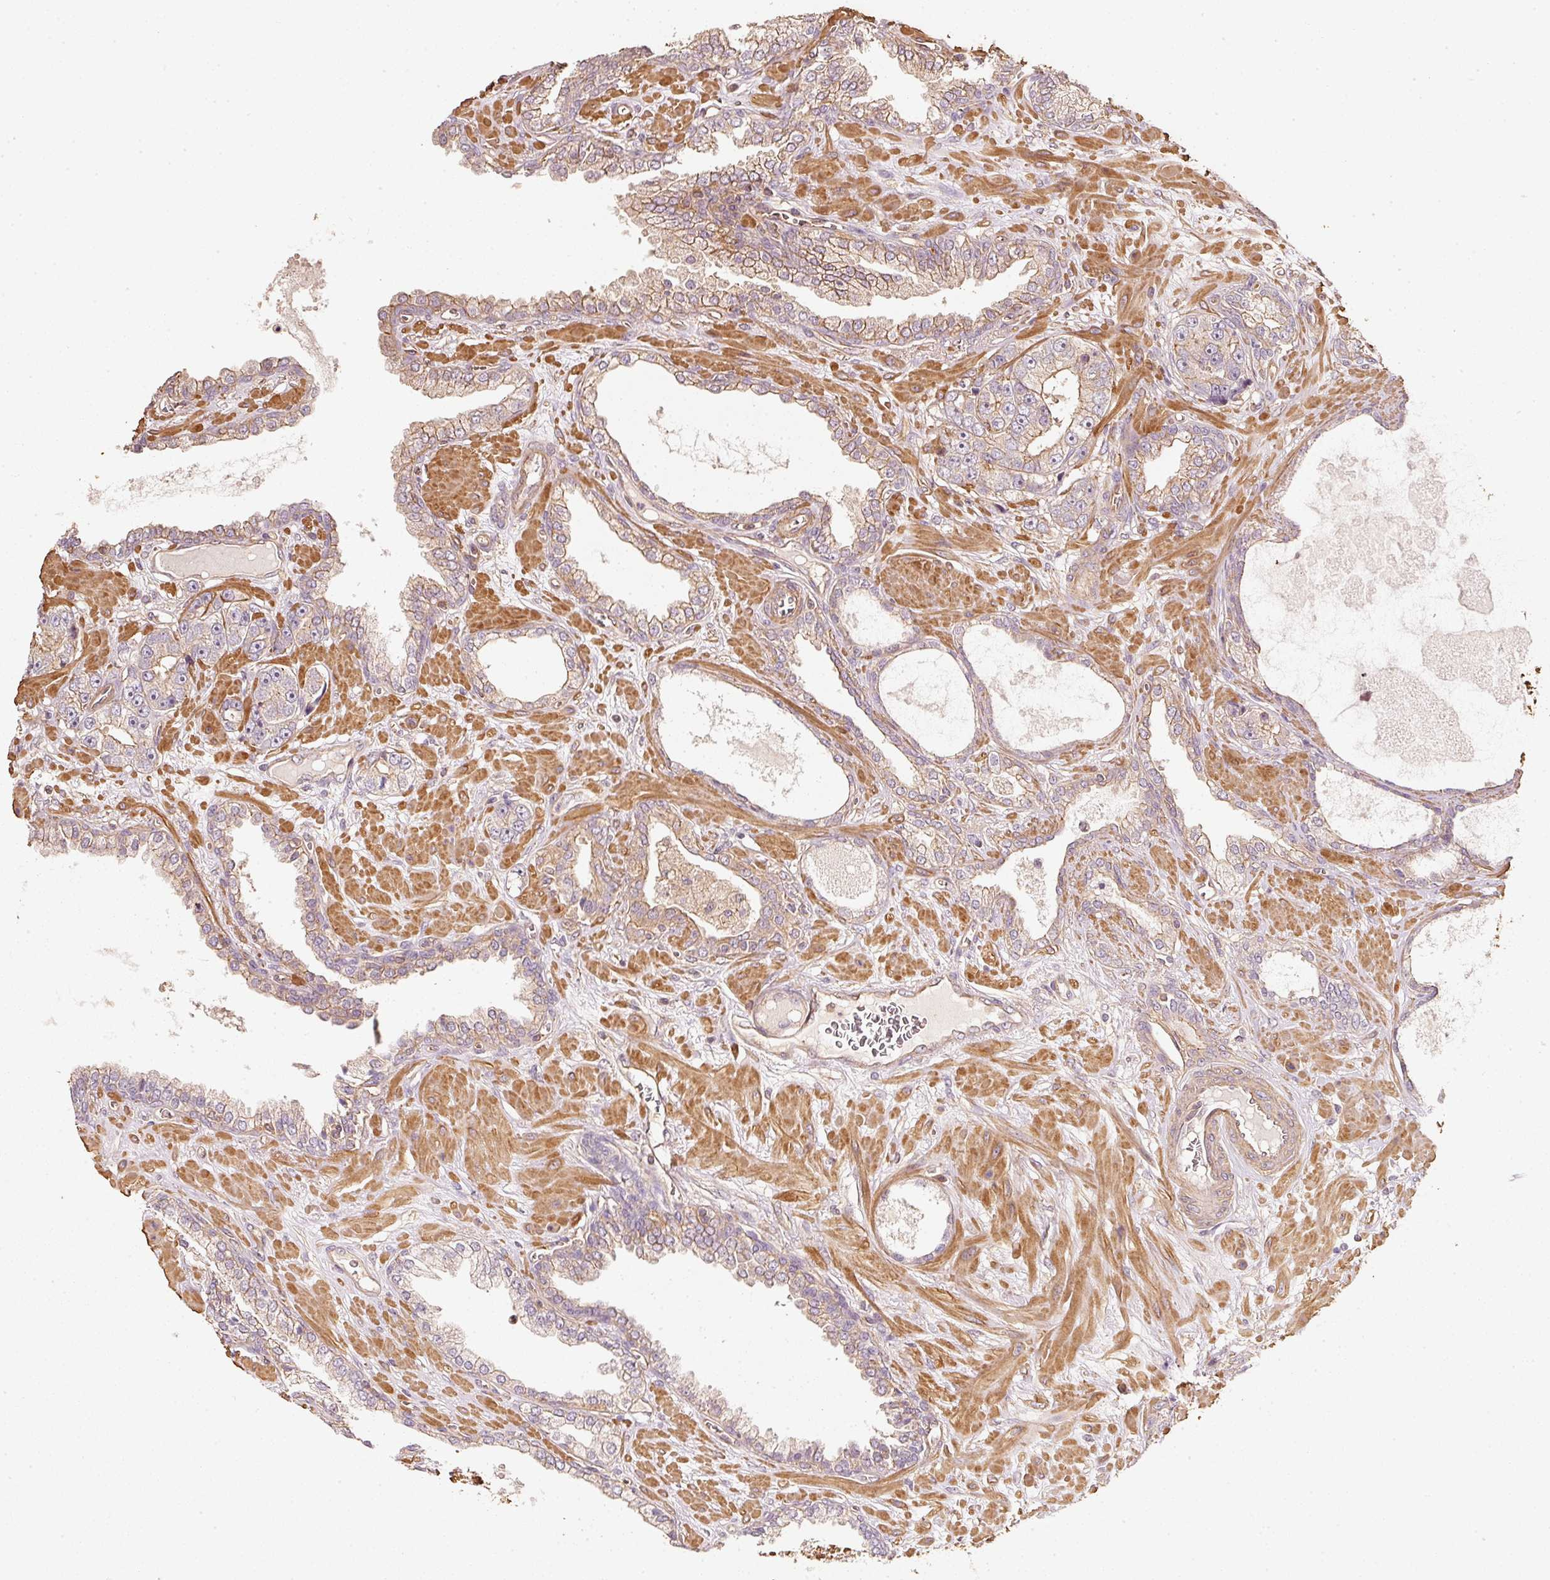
{"staining": {"intensity": "weak", "quantity": ">75%", "location": "cytoplasmic/membranous"}, "tissue": "prostate cancer", "cell_type": "Tumor cells", "image_type": "cancer", "snomed": [{"axis": "morphology", "description": "Adenocarcinoma, High grade"}, {"axis": "topography", "description": "Prostate"}], "caption": "Prostate cancer stained with a protein marker displays weak staining in tumor cells.", "gene": "CEP95", "patient": {"sex": "male", "age": 71}}